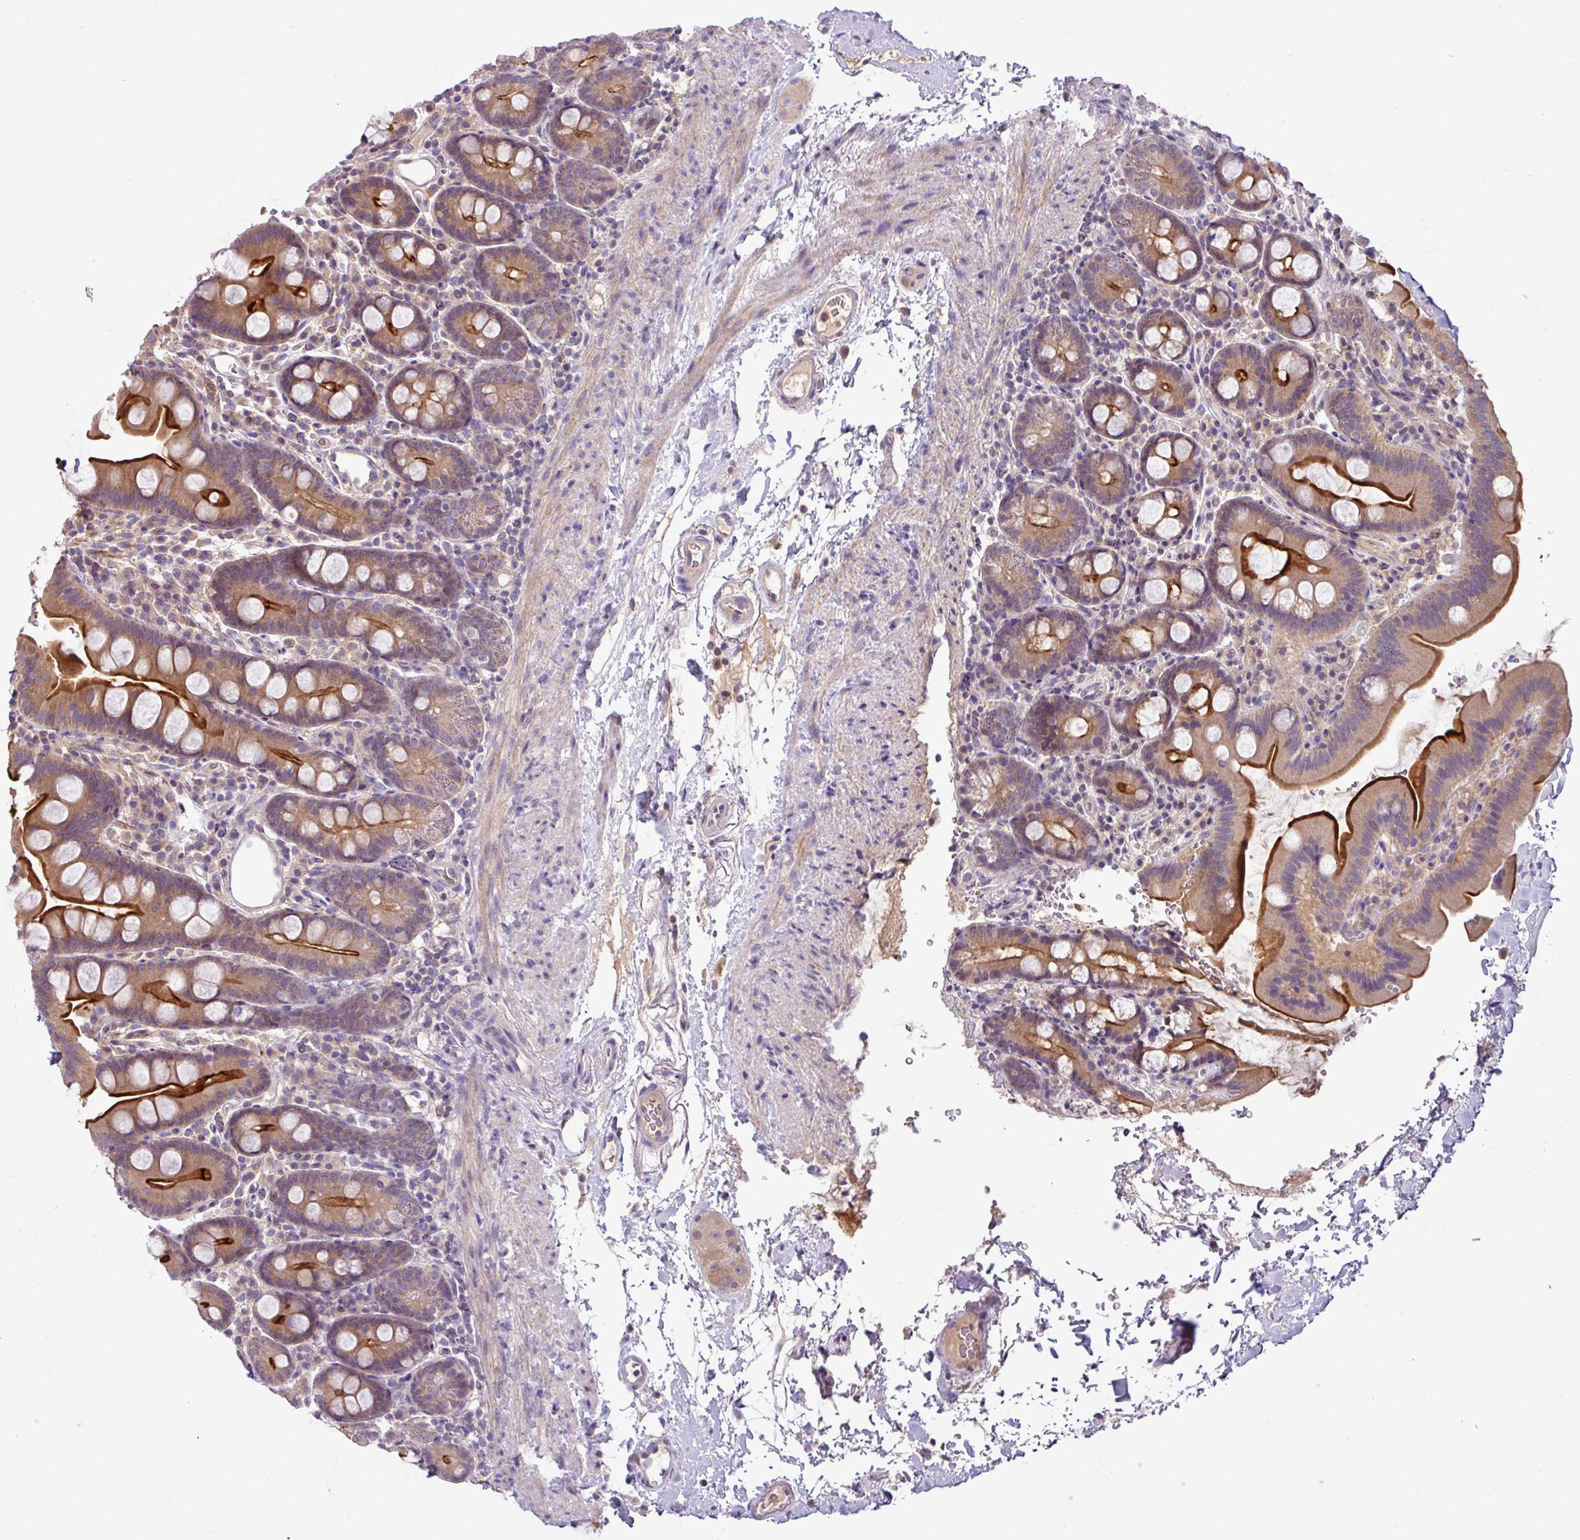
{"staining": {"intensity": "strong", "quantity": "25%-75%", "location": "cytoplasmic/membranous"}, "tissue": "small intestine", "cell_type": "Glandular cells", "image_type": "normal", "snomed": [{"axis": "morphology", "description": "Normal tissue, NOS"}, {"axis": "topography", "description": "Small intestine"}], "caption": "A high-resolution micrograph shows IHC staining of benign small intestine, which demonstrates strong cytoplasmic/membranous positivity in about 25%-75% of glandular cells.", "gene": "TMEM62", "patient": {"sex": "female", "age": 68}}